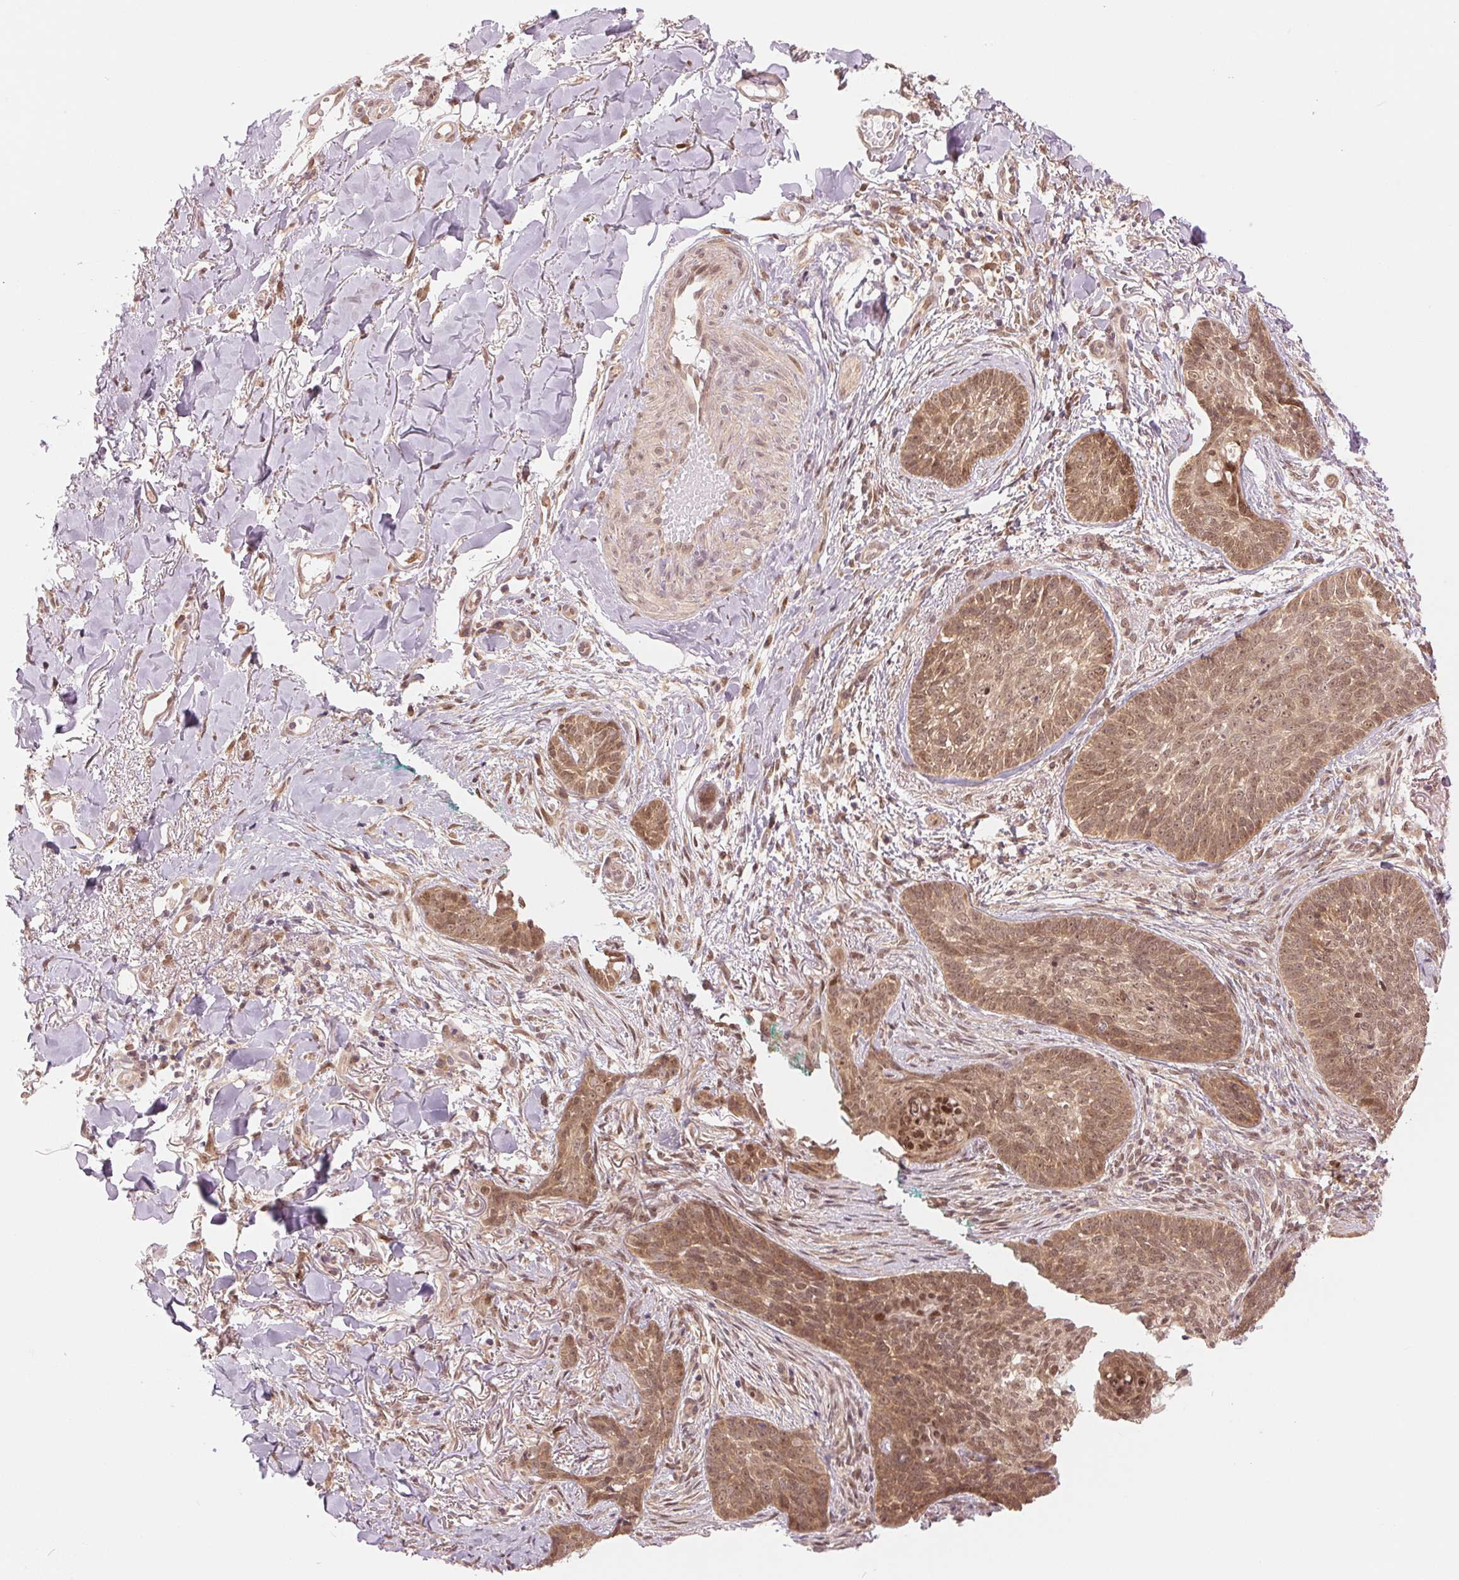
{"staining": {"intensity": "moderate", "quantity": ">75%", "location": "cytoplasmic/membranous,nuclear"}, "tissue": "skin cancer", "cell_type": "Tumor cells", "image_type": "cancer", "snomed": [{"axis": "morphology", "description": "Basal cell carcinoma"}, {"axis": "topography", "description": "Skin"}, {"axis": "topography", "description": "Skin of face"}], "caption": "About >75% of tumor cells in skin cancer (basal cell carcinoma) reveal moderate cytoplasmic/membranous and nuclear protein positivity as visualized by brown immunohistochemical staining.", "gene": "ERI3", "patient": {"sex": "male", "age": 88}}